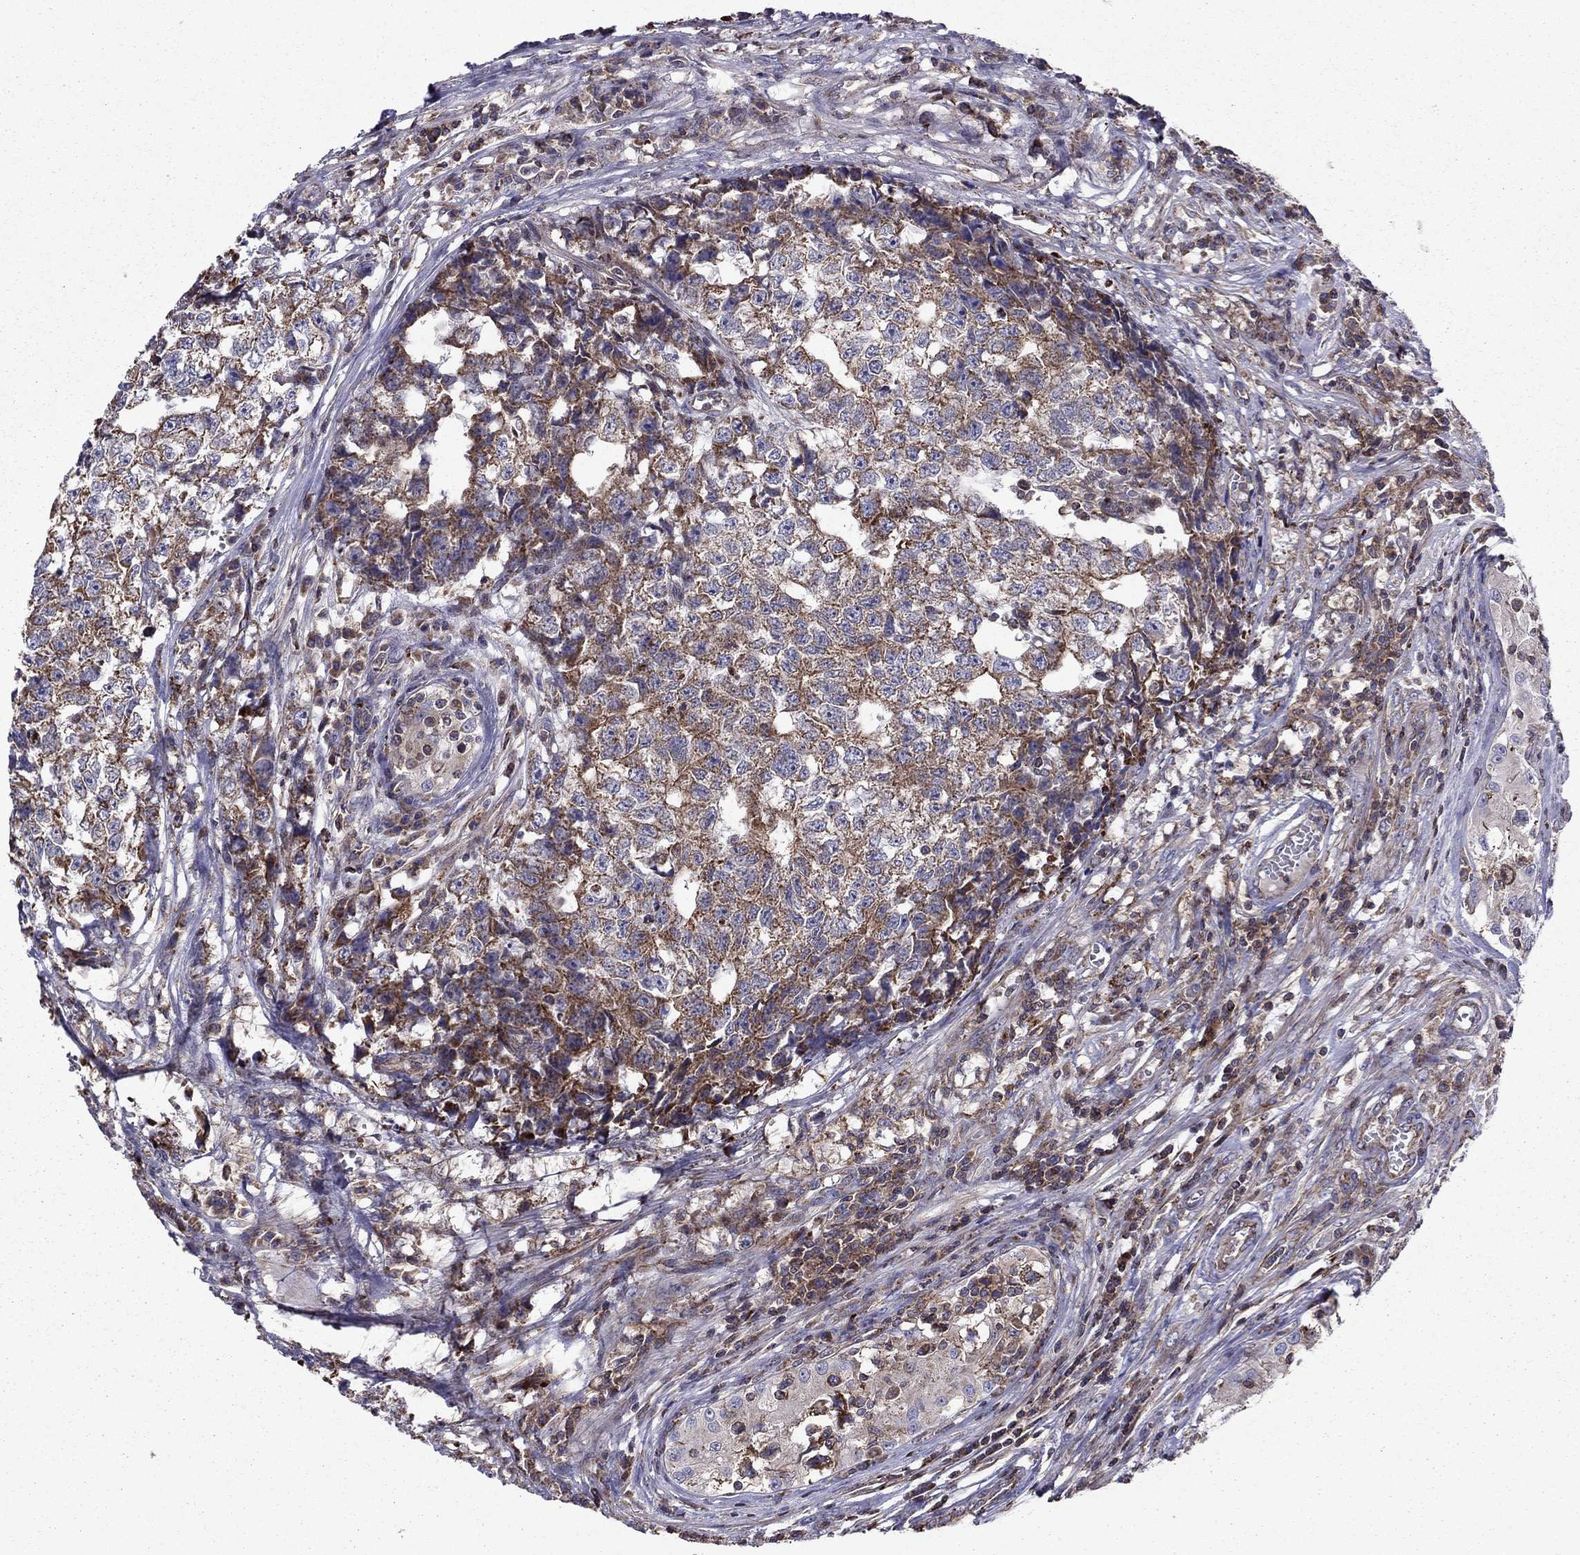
{"staining": {"intensity": "moderate", "quantity": "25%-75%", "location": "cytoplasmic/membranous"}, "tissue": "testis cancer", "cell_type": "Tumor cells", "image_type": "cancer", "snomed": [{"axis": "morphology", "description": "Seminoma, NOS"}, {"axis": "morphology", "description": "Carcinoma, Embryonal, NOS"}, {"axis": "topography", "description": "Testis"}], "caption": "High-magnification brightfield microscopy of embryonal carcinoma (testis) stained with DAB (3,3'-diaminobenzidine) (brown) and counterstained with hematoxylin (blue). tumor cells exhibit moderate cytoplasmic/membranous positivity is identified in about25%-75% of cells.", "gene": "ALG6", "patient": {"sex": "male", "age": 22}}